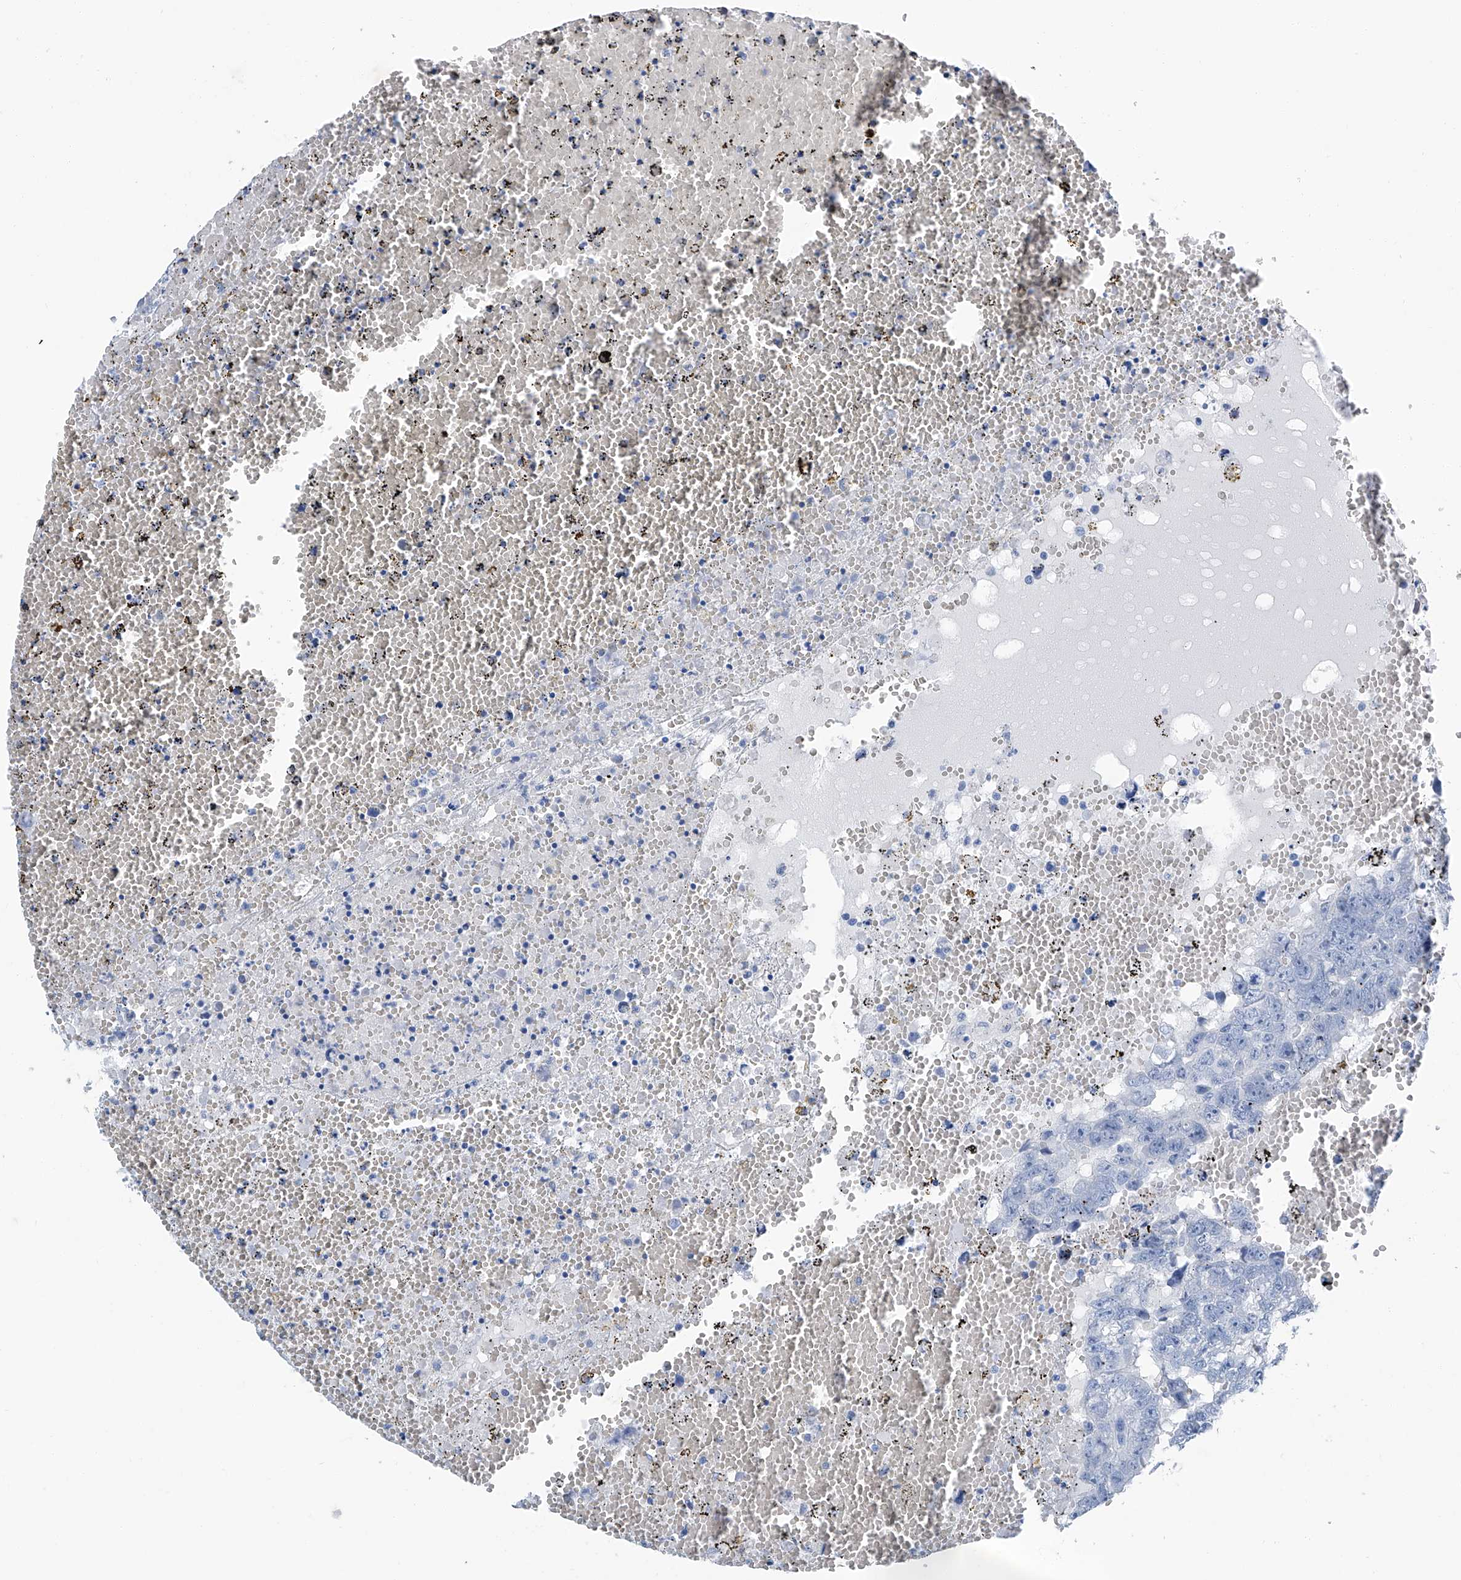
{"staining": {"intensity": "negative", "quantity": "none", "location": "none"}, "tissue": "testis cancer", "cell_type": "Tumor cells", "image_type": "cancer", "snomed": [{"axis": "morphology", "description": "Carcinoma, Embryonal, NOS"}, {"axis": "topography", "description": "Testis"}], "caption": "Human testis cancer stained for a protein using immunohistochemistry (IHC) displays no staining in tumor cells.", "gene": "CYP2A7", "patient": {"sex": "male", "age": 25}}